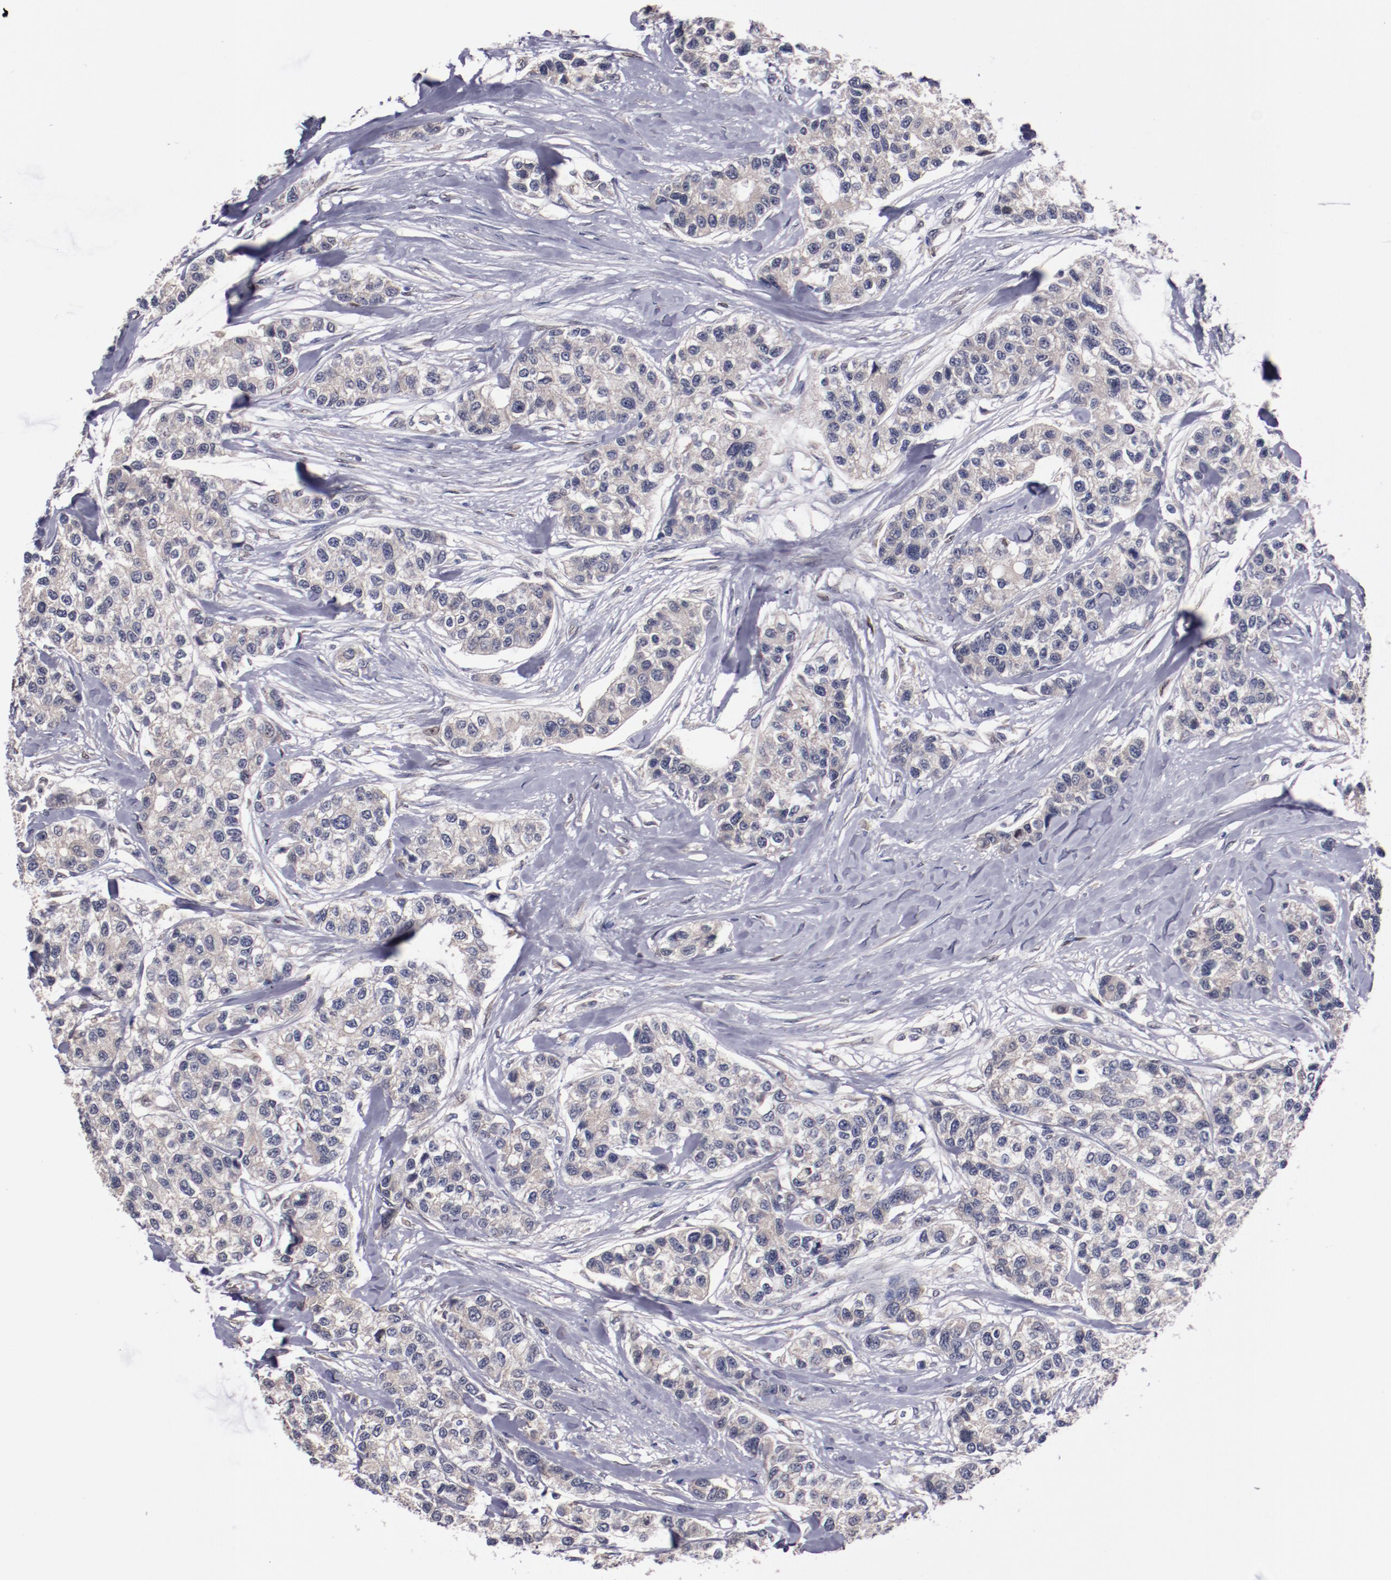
{"staining": {"intensity": "weak", "quantity": ">75%", "location": "cytoplasmic/membranous"}, "tissue": "breast cancer", "cell_type": "Tumor cells", "image_type": "cancer", "snomed": [{"axis": "morphology", "description": "Duct carcinoma"}, {"axis": "topography", "description": "Breast"}], "caption": "A low amount of weak cytoplasmic/membranous expression is appreciated in approximately >75% of tumor cells in breast infiltrating ductal carcinoma tissue.", "gene": "FAM81A", "patient": {"sex": "female", "age": 51}}